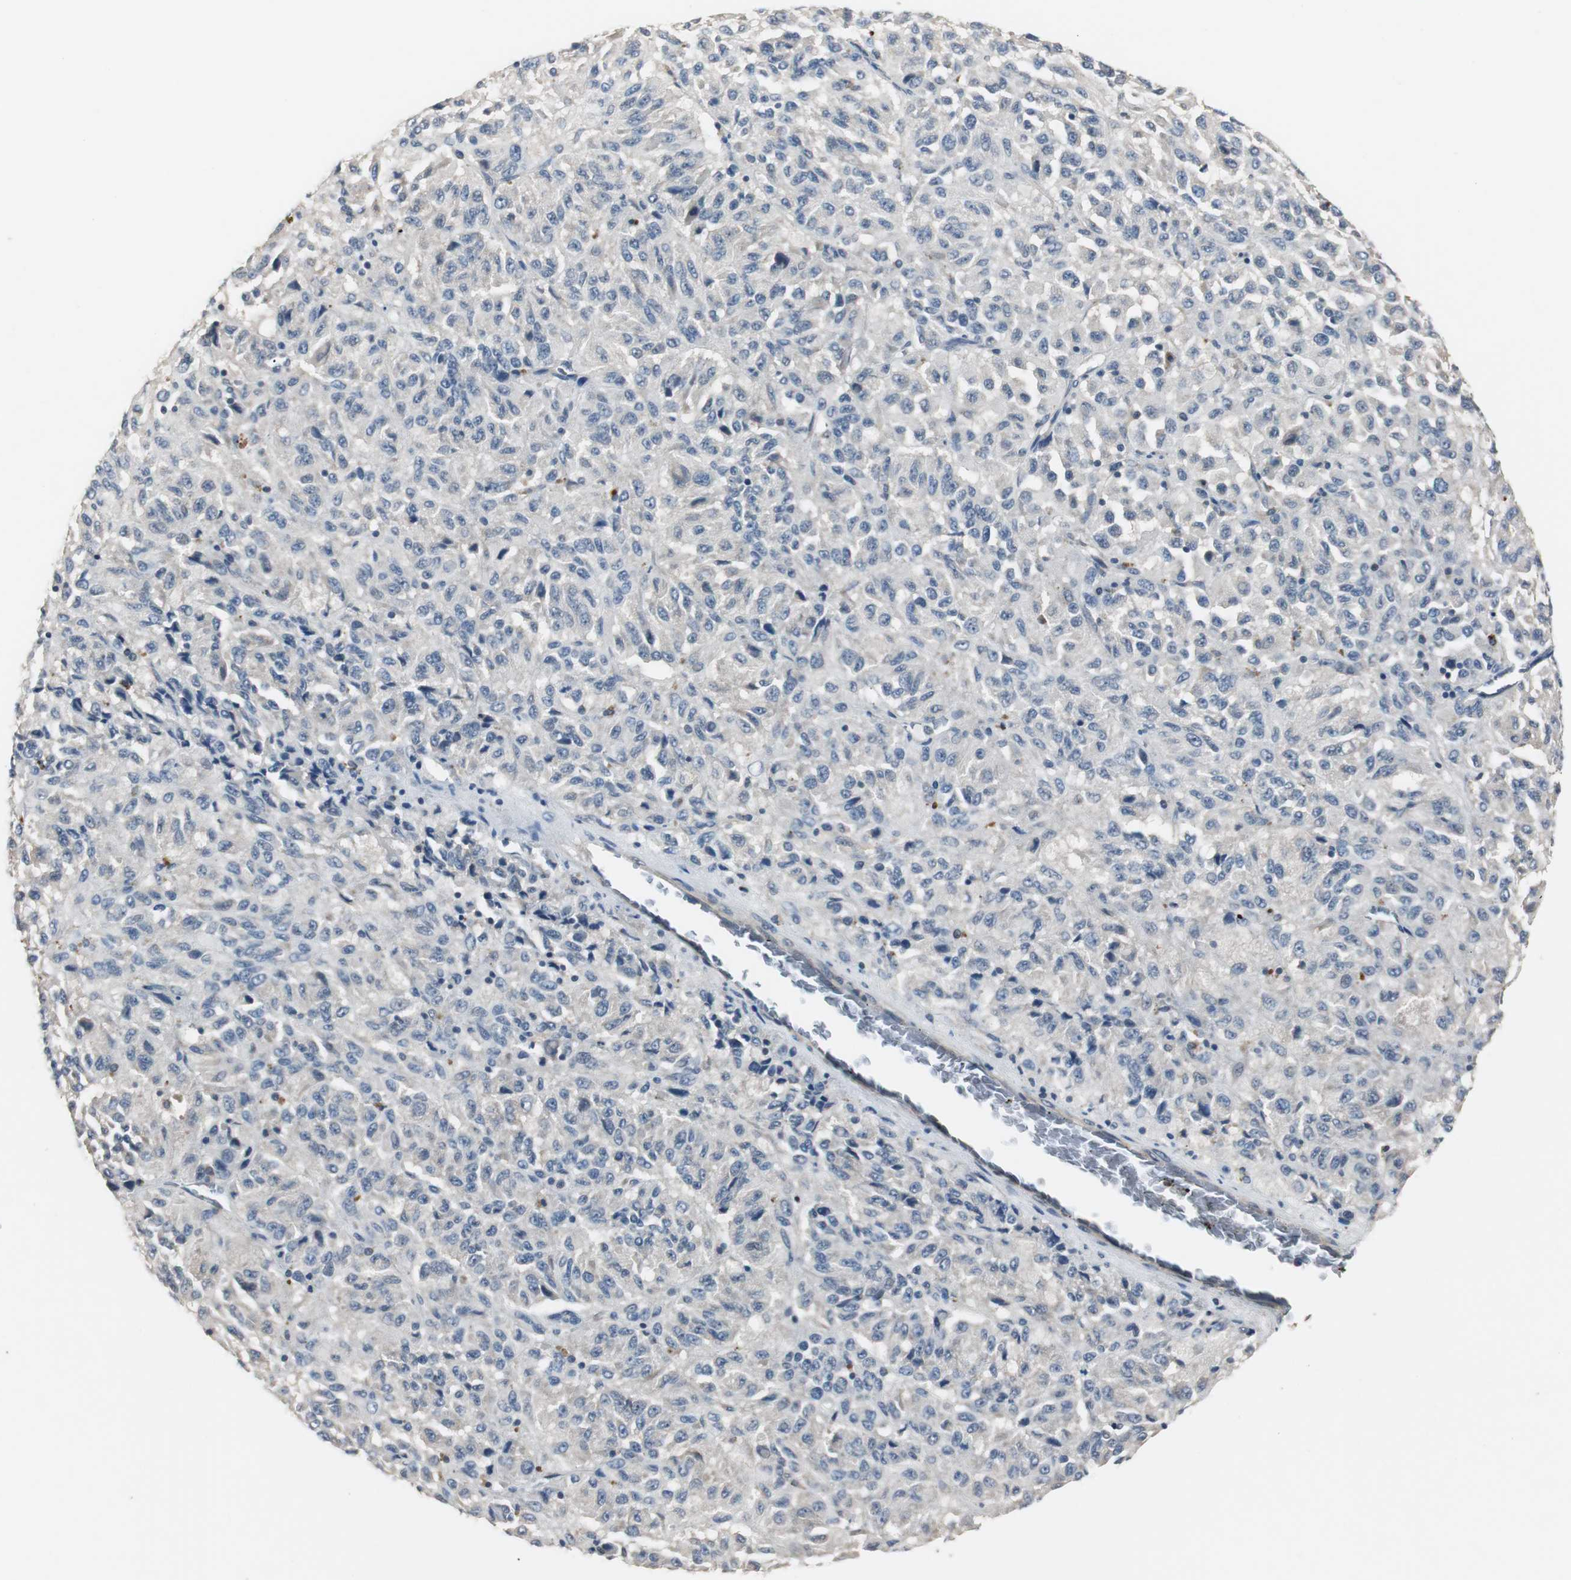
{"staining": {"intensity": "weak", "quantity": "25%-75%", "location": "cytoplasmic/membranous"}, "tissue": "melanoma", "cell_type": "Tumor cells", "image_type": "cancer", "snomed": [{"axis": "morphology", "description": "Malignant melanoma, Metastatic site"}, {"axis": "topography", "description": "Lung"}], "caption": "Protein expression by immunohistochemistry exhibits weak cytoplasmic/membranous expression in about 25%-75% of tumor cells in melanoma. The staining was performed using DAB, with brown indicating positive protein expression. Nuclei are stained blue with hematoxylin.", "gene": "PTPRN2", "patient": {"sex": "male", "age": 64}}